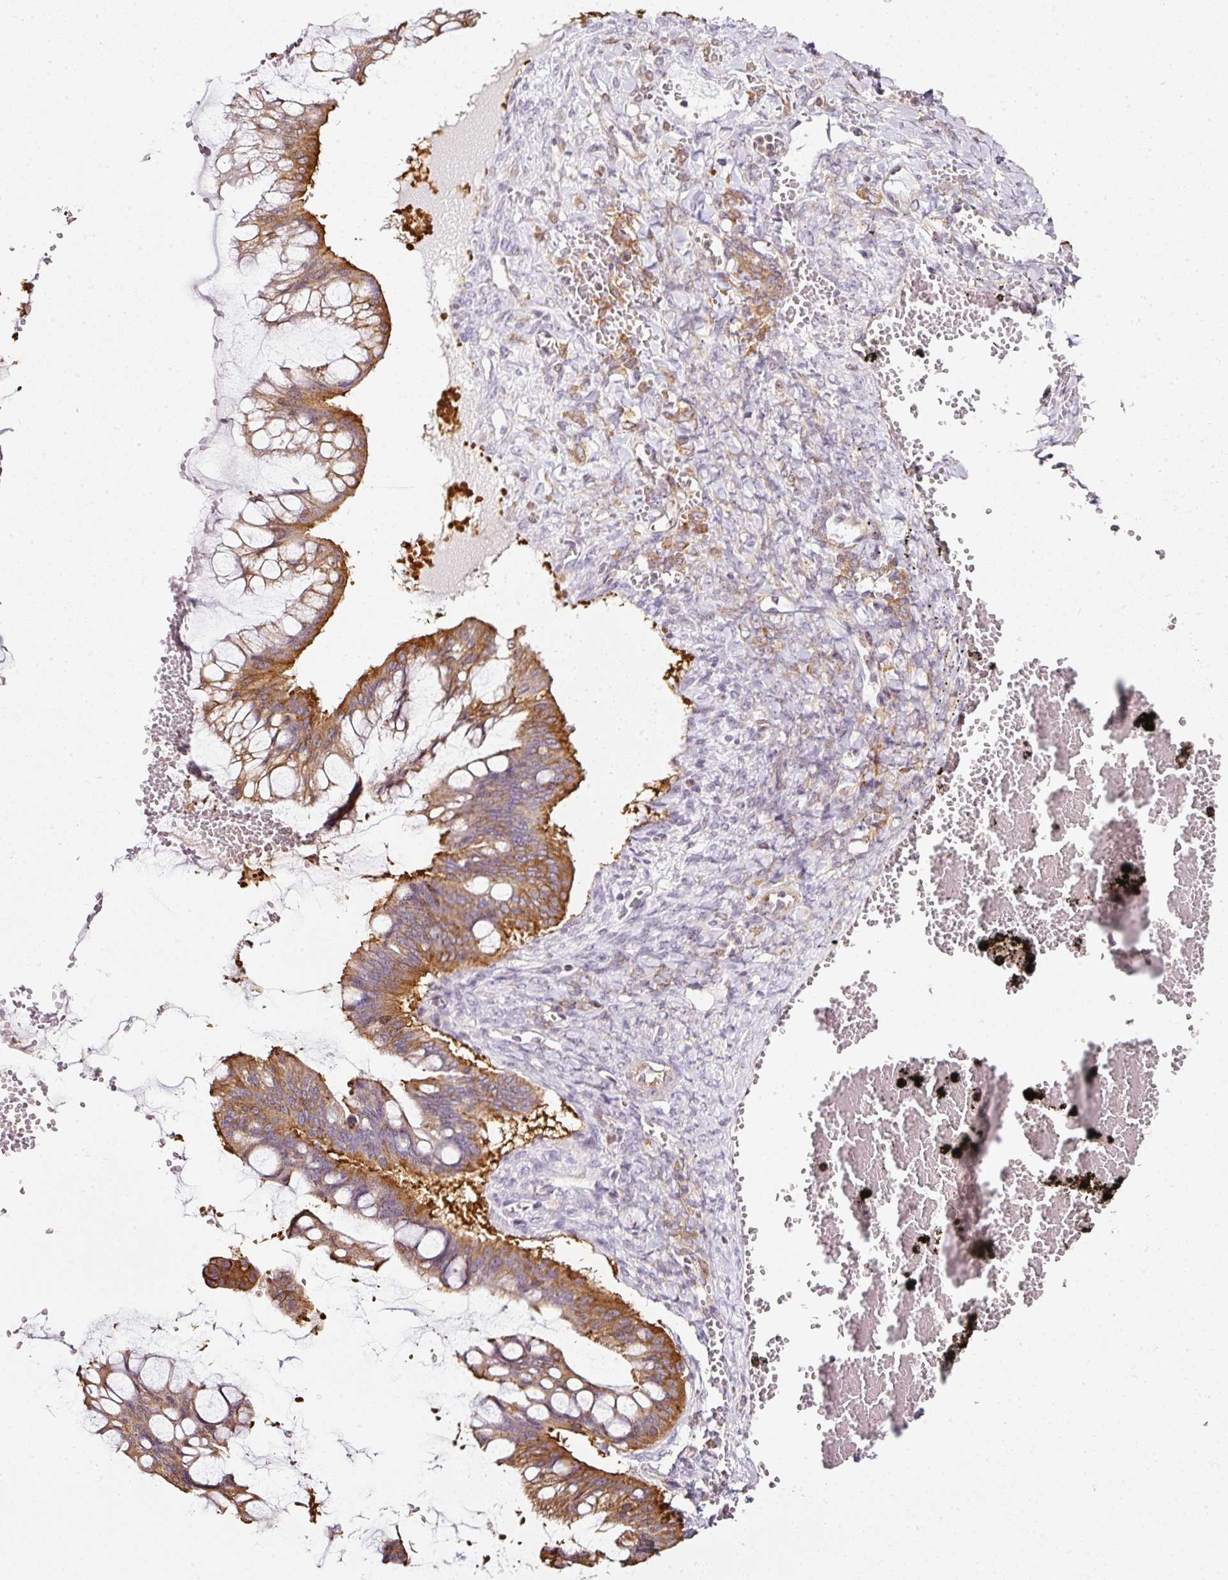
{"staining": {"intensity": "moderate", "quantity": ">75%", "location": "cytoplasmic/membranous"}, "tissue": "ovarian cancer", "cell_type": "Tumor cells", "image_type": "cancer", "snomed": [{"axis": "morphology", "description": "Cystadenocarcinoma, mucinous, NOS"}, {"axis": "topography", "description": "Ovary"}], "caption": "An image of ovarian cancer (mucinous cystadenocarcinoma) stained for a protein reveals moderate cytoplasmic/membranous brown staining in tumor cells.", "gene": "SCNM1", "patient": {"sex": "female", "age": 73}}